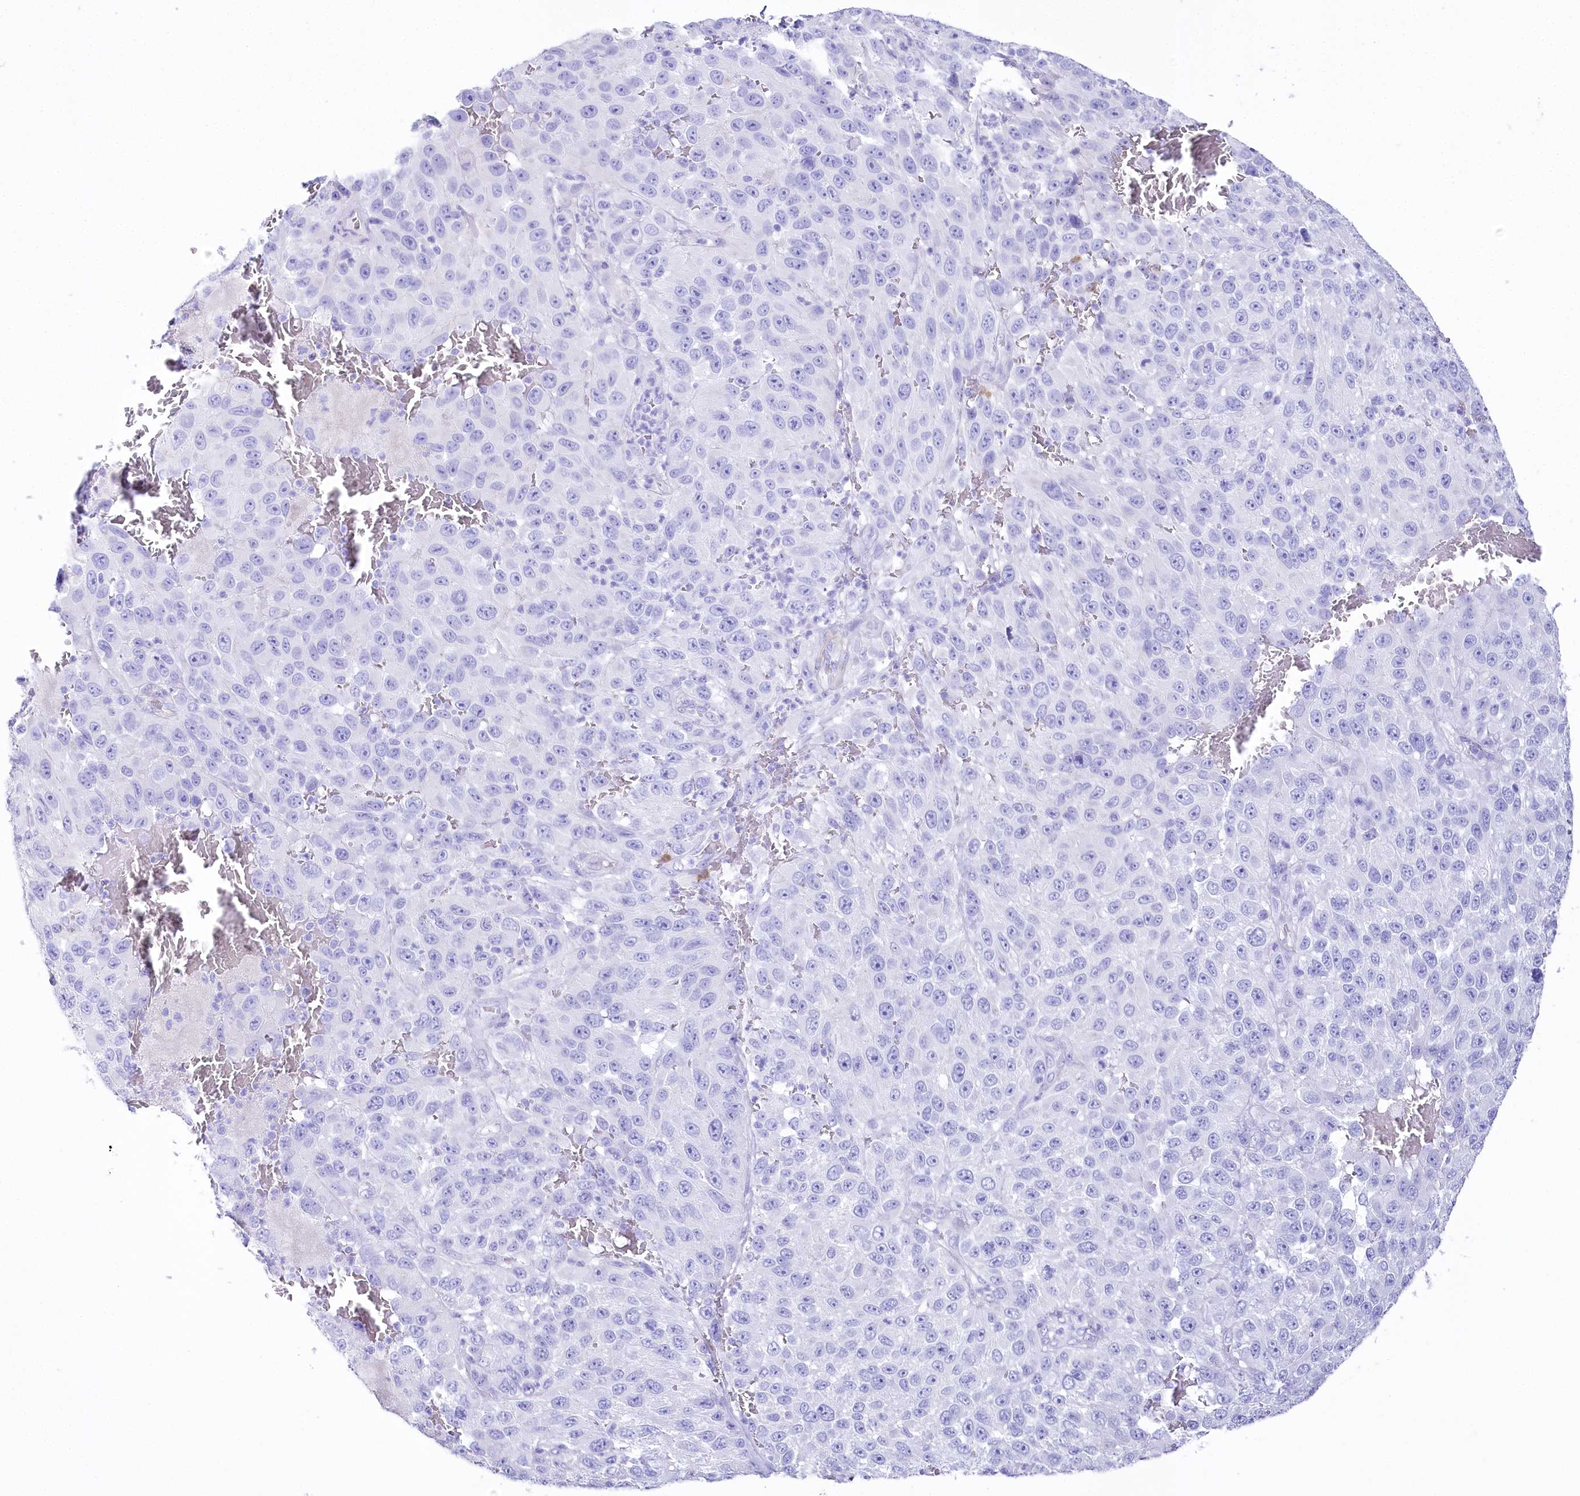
{"staining": {"intensity": "negative", "quantity": "none", "location": "none"}, "tissue": "melanoma", "cell_type": "Tumor cells", "image_type": "cancer", "snomed": [{"axis": "morphology", "description": "Malignant melanoma, NOS"}, {"axis": "topography", "description": "Skin"}], "caption": "This photomicrograph is of malignant melanoma stained with IHC to label a protein in brown with the nuclei are counter-stained blue. There is no expression in tumor cells. Brightfield microscopy of IHC stained with DAB (brown) and hematoxylin (blue), captured at high magnification.", "gene": "CSN3", "patient": {"sex": "female", "age": 96}}